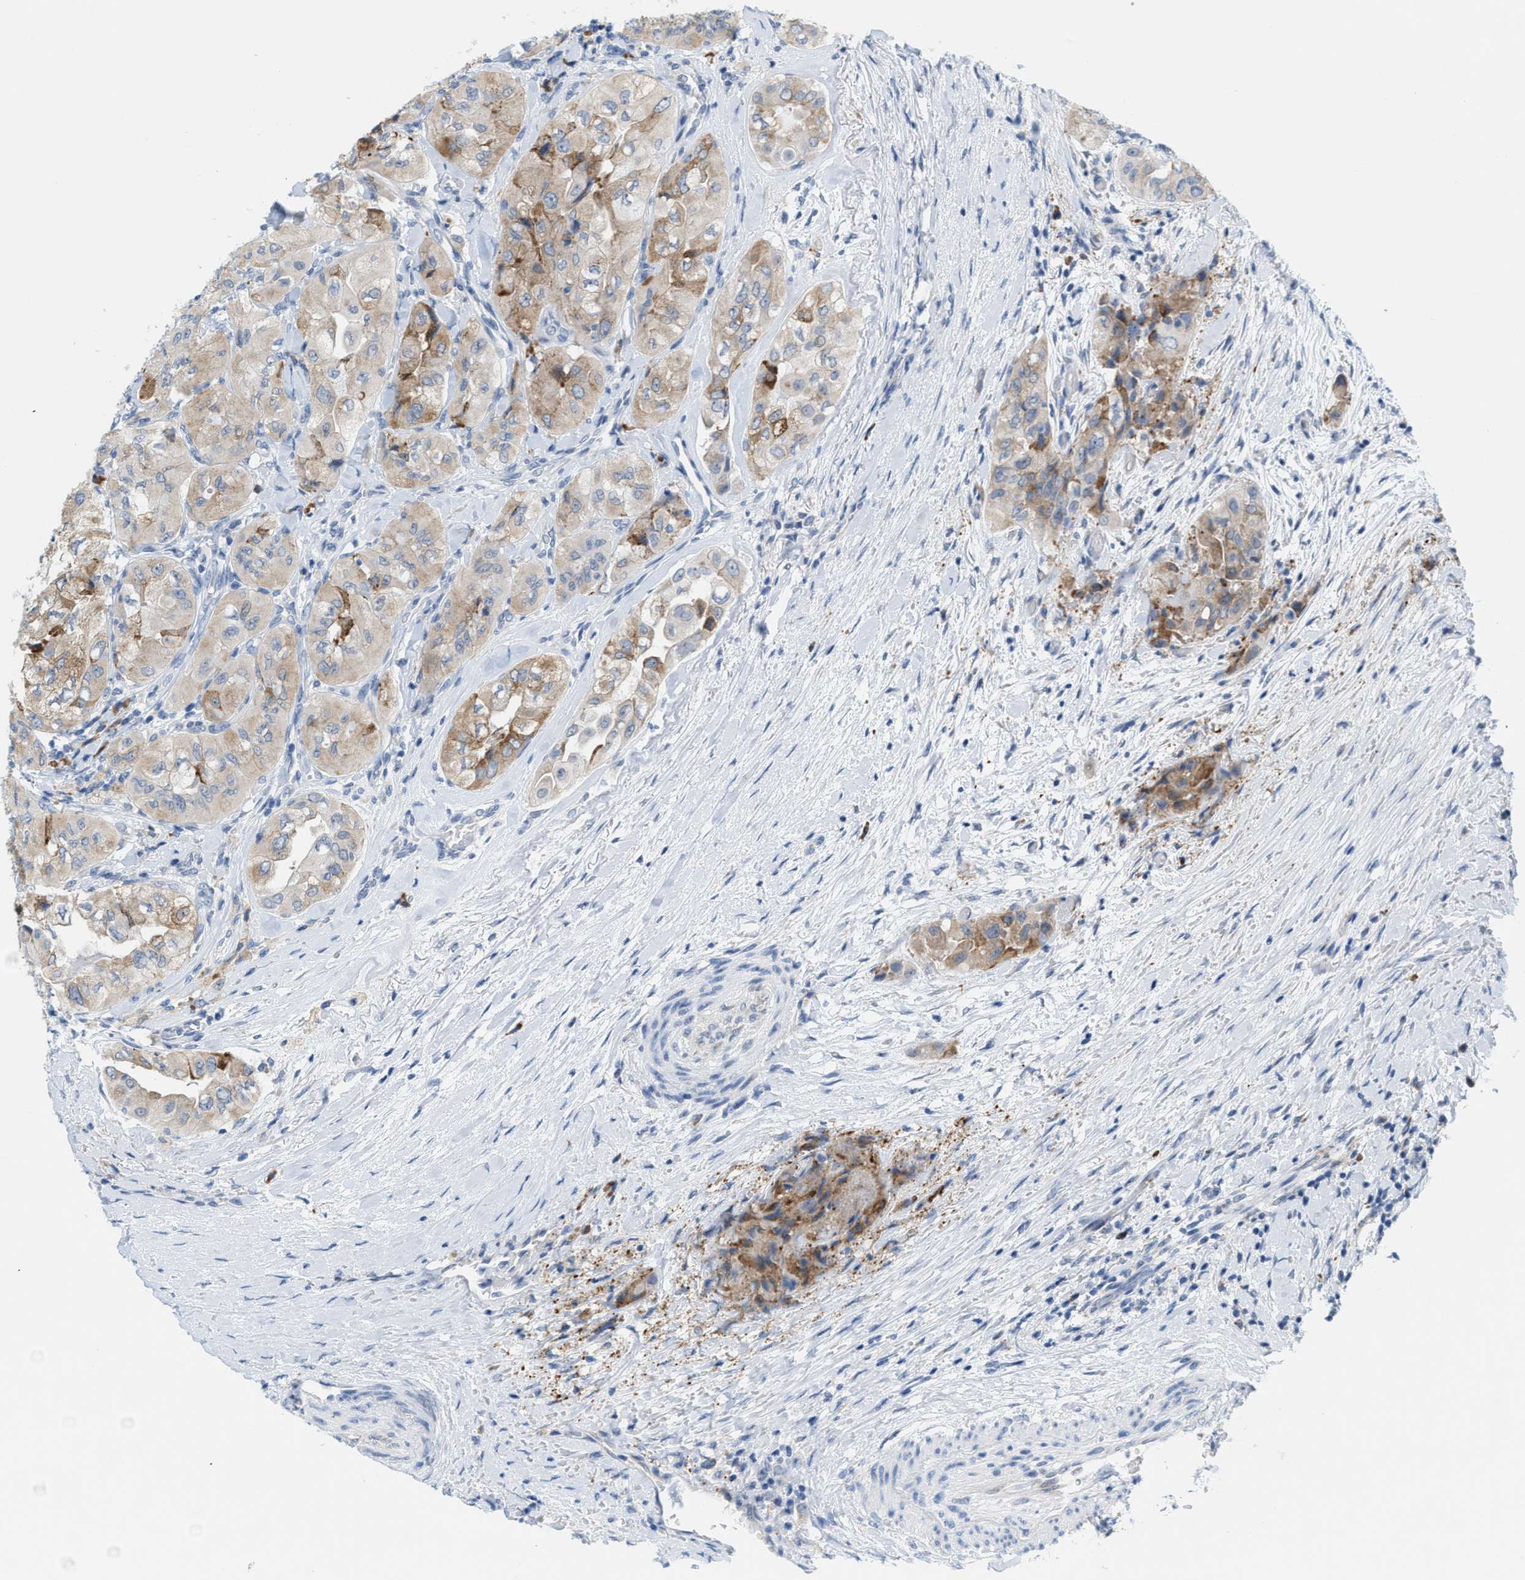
{"staining": {"intensity": "moderate", "quantity": "<25%", "location": "cytoplasmic/membranous"}, "tissue": "thyroid cancer", "cell_type": "Tumor cells", "image_type": "cancer", "snomed": [{"axis": "morphology", "description": "Papillary adenocarcinoma, NOS"}, {"axis": "topography", "description": "Thyroid gland"}], "caption": "Immunohistochemistry staining of thyroid papillary adenocarcinoma, which exhibits low levels of moderate cytoplasmic/membranous staining in about <25% of tumor cells indicating moderate cytoplasmic/membranous protein positivity. The staining was performed using DAB (brown) for protein detection and nuclei were counterstained in hematoxylin (blue).", "gene": "KIFC3", "patient": {"sex": "female", "age": 59}}